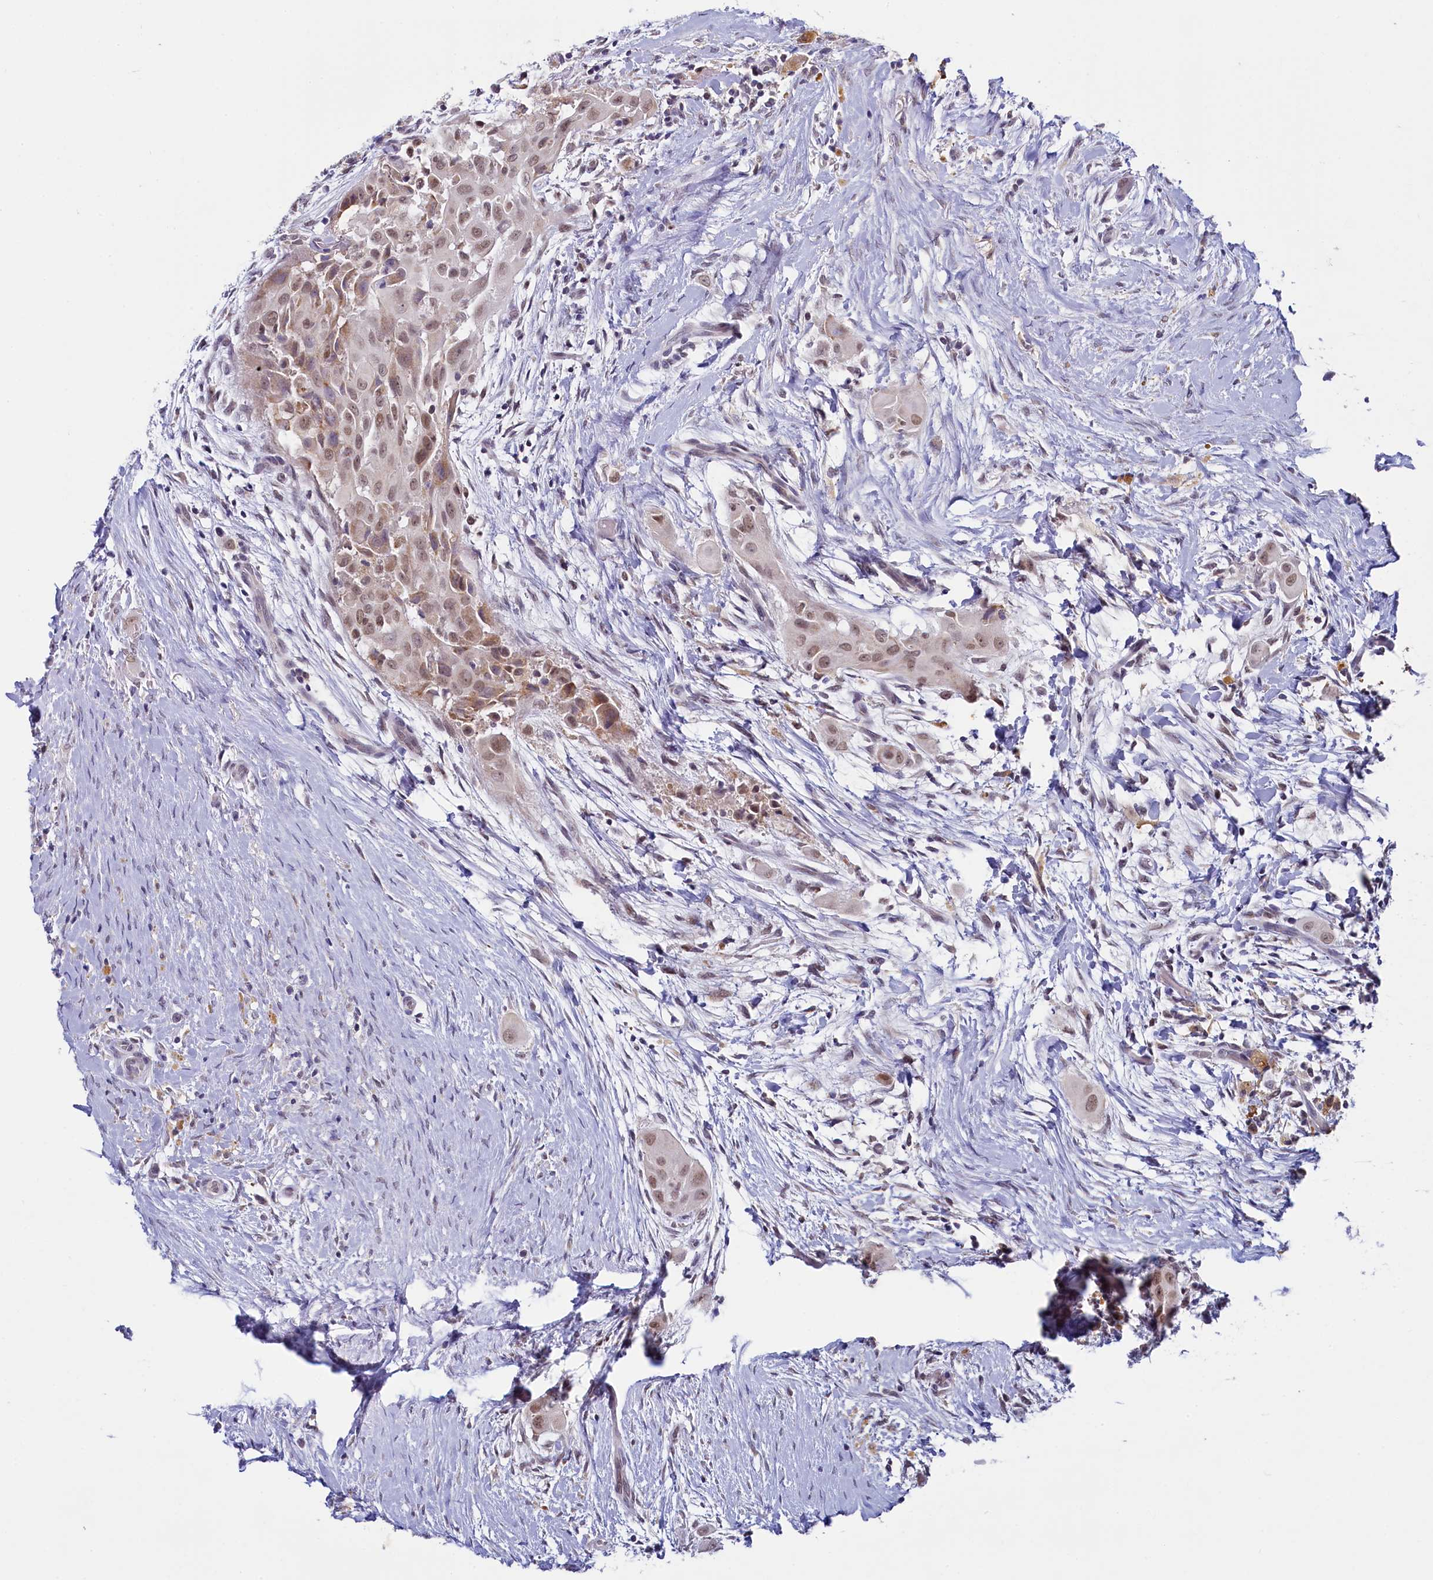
{"staining": {"intensity": "moderate", "quantity": "<25%", "location": "nuclear"}, "tissue": "thyroid cancer", "cell_type": "Tumor cells", "image_type": "cancer", "snomed": [{"axis": "morphology", "description": "Papillary adenocarcinoma, NOS"}, {"axis": "topography", "description": "Thyroid gland"}], "caption": "Immunohistochemical staining of thyroid cancer (papillary adenocarcinoma) shows low levels of moderate nuclear protein expression in approximately <25% of tumor cells. (DAB (3,3'-diaminobenzidine) IHC with brightfield microscopy, high magnification).", "gene": "PPHLN1", "patient": {"sex": "female", "age": 59}}